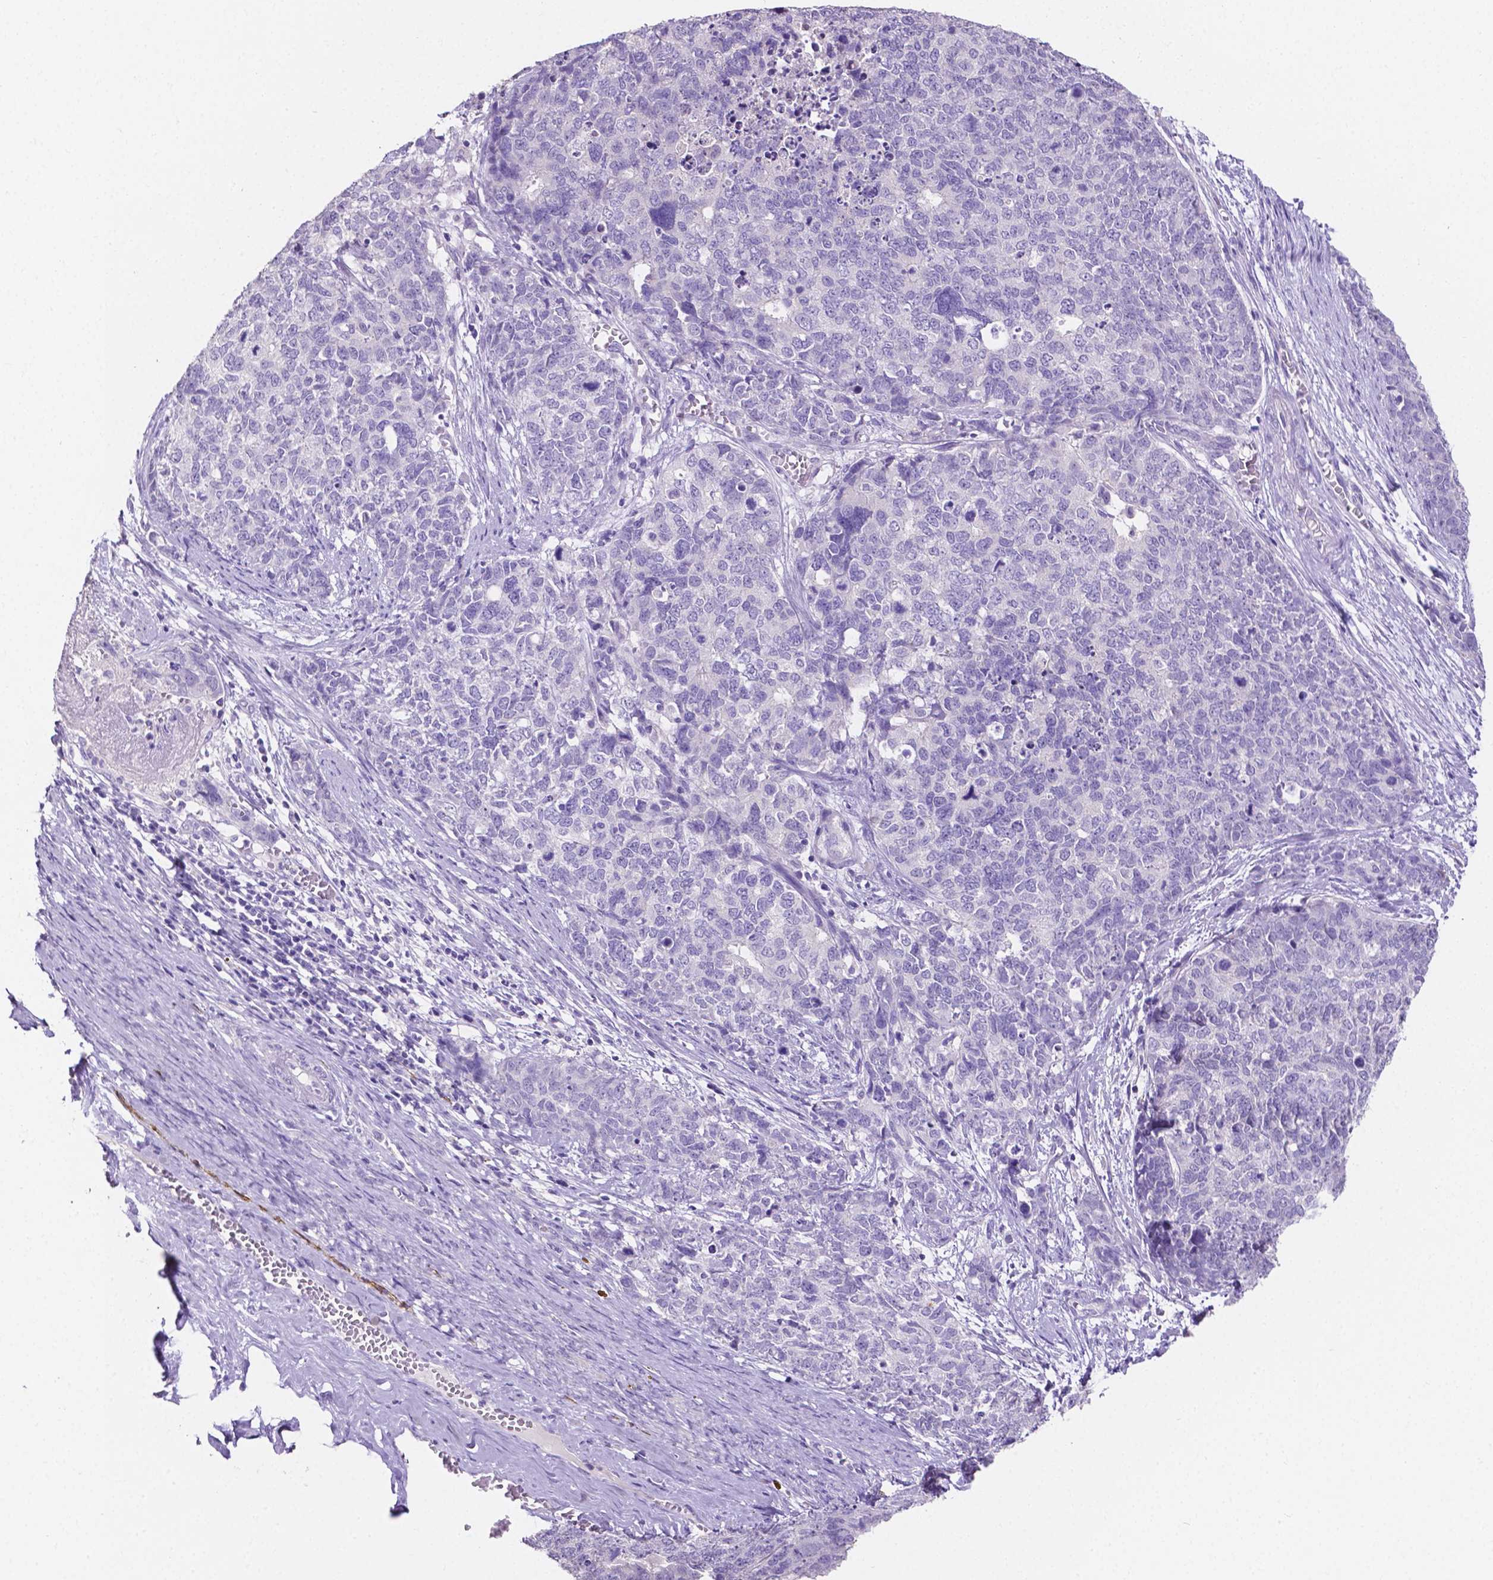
{"staining": {"intensity": "negative", "quantity": "none", "location": "none"}, "tissue": "cervical cancer", "cell_type": "Tumor cells", "image_type": "cancer", "snomed": [{"axis": "morphology", "description": "Squamous cell carcinoma, NOS"}, {"axis": "topography", "description": "Cervix"}], "caption": "A micrograph of squamous cell carcinoma (cervical) stained for a protein exhibits no brown staining in tumor cells. (Immunohistochemistry (ihc), brightfield microscopy, high magnification).", "gene": "SLC22A2", "patient": {"sex": "female", "age": 63}}